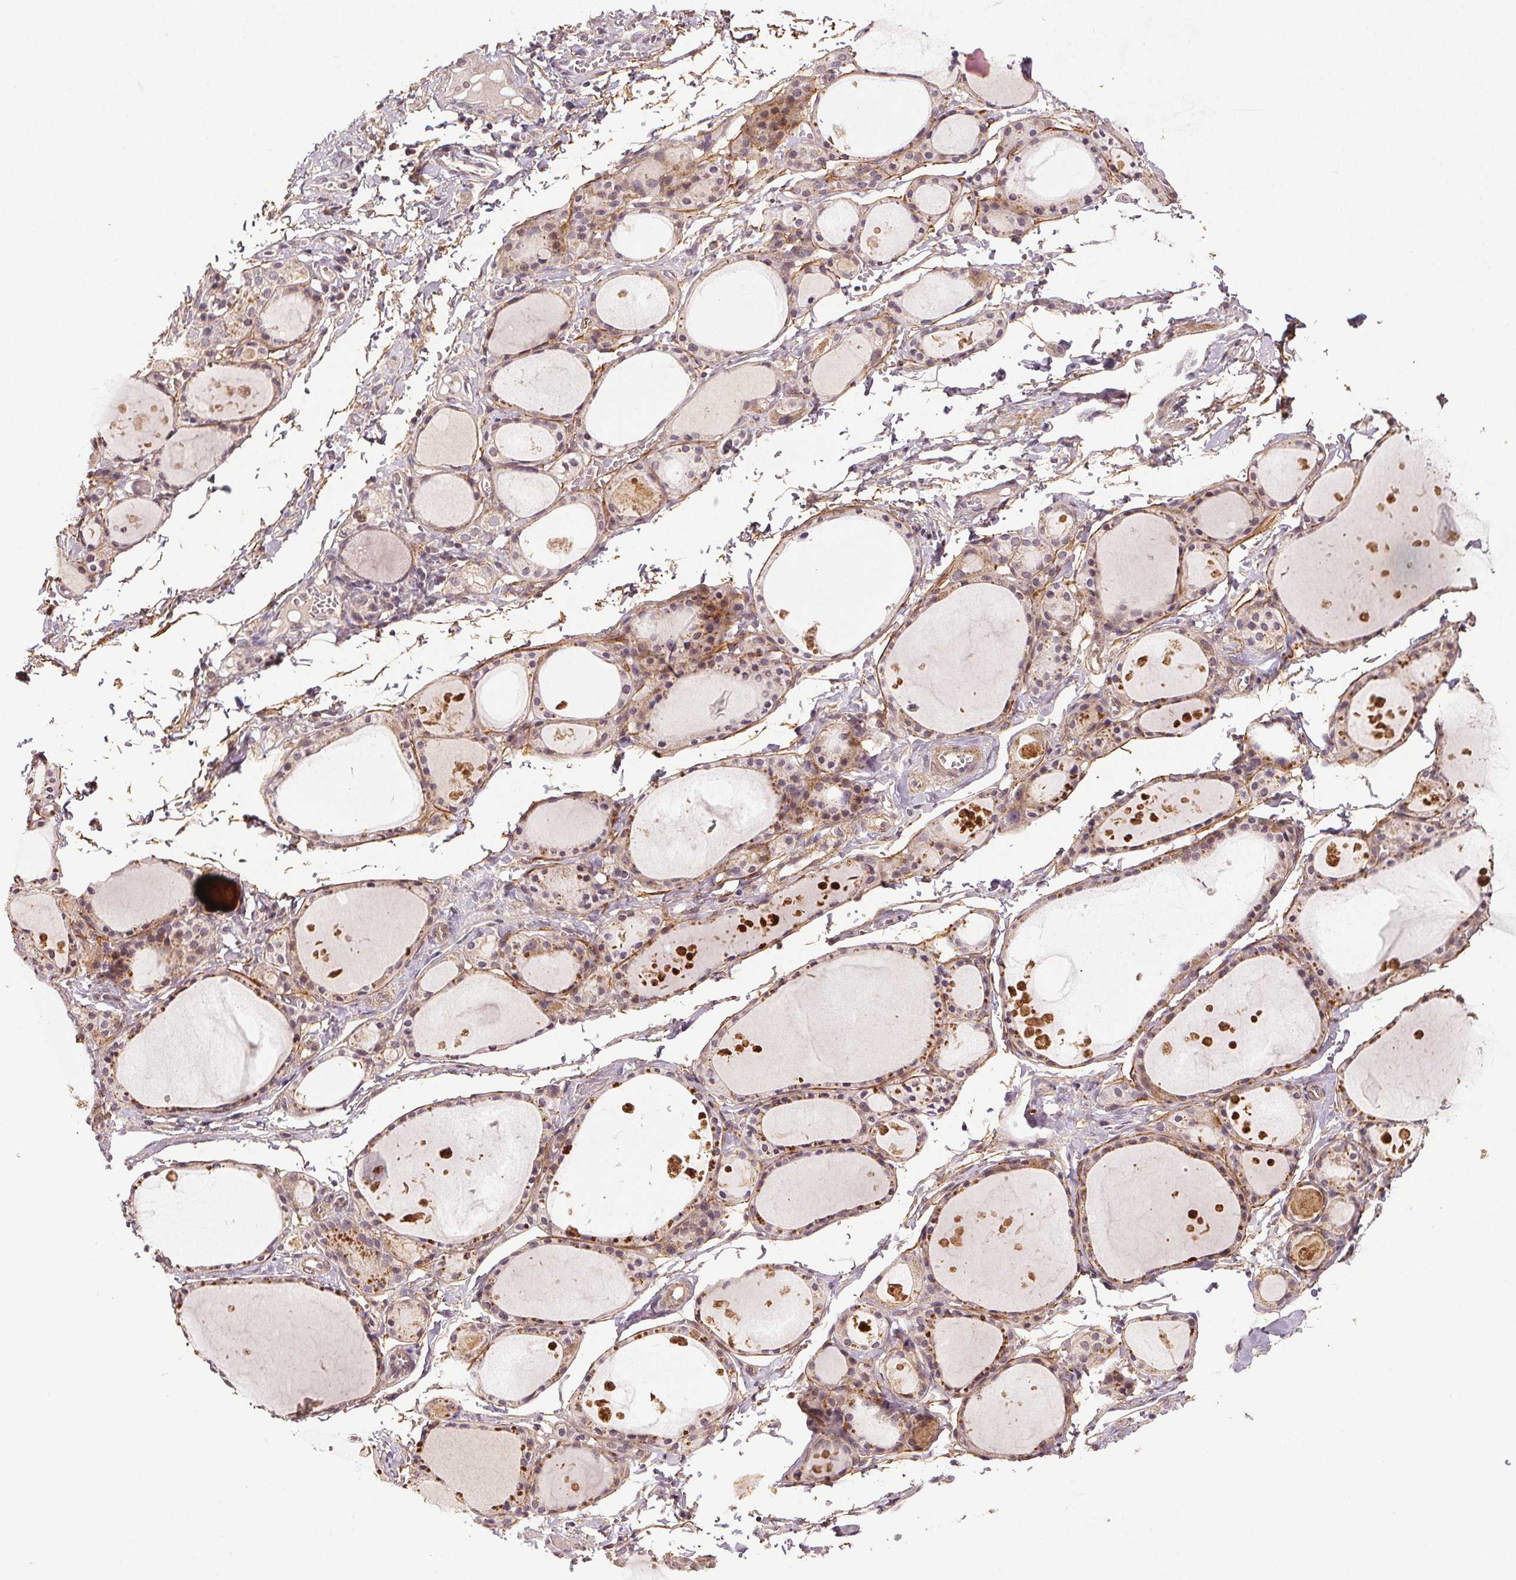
{"staining": {"intensity": "moderate", "quantity": "<25%", "location": "cytoplasmic/membranous"}, "tissue": "thyroid gland", "cell_type": "Glandular cells", "image_type": "normal", "snomed": [{"axis": "morphology", "description": "Normal tissue, NOS"}, {"axis": "topography", "description": "Thyroid gland"}], "caption": "Immunohistochemistry photomicrograph of unremarkable human thyroid gland stained for a protein (brown), which reveals low levels of moderate cytoplasmic/membranous positivity in approximately <25% of glandular cells.", "gene": "EPHB3", "patient": {"sex": "male", "age": 68}}